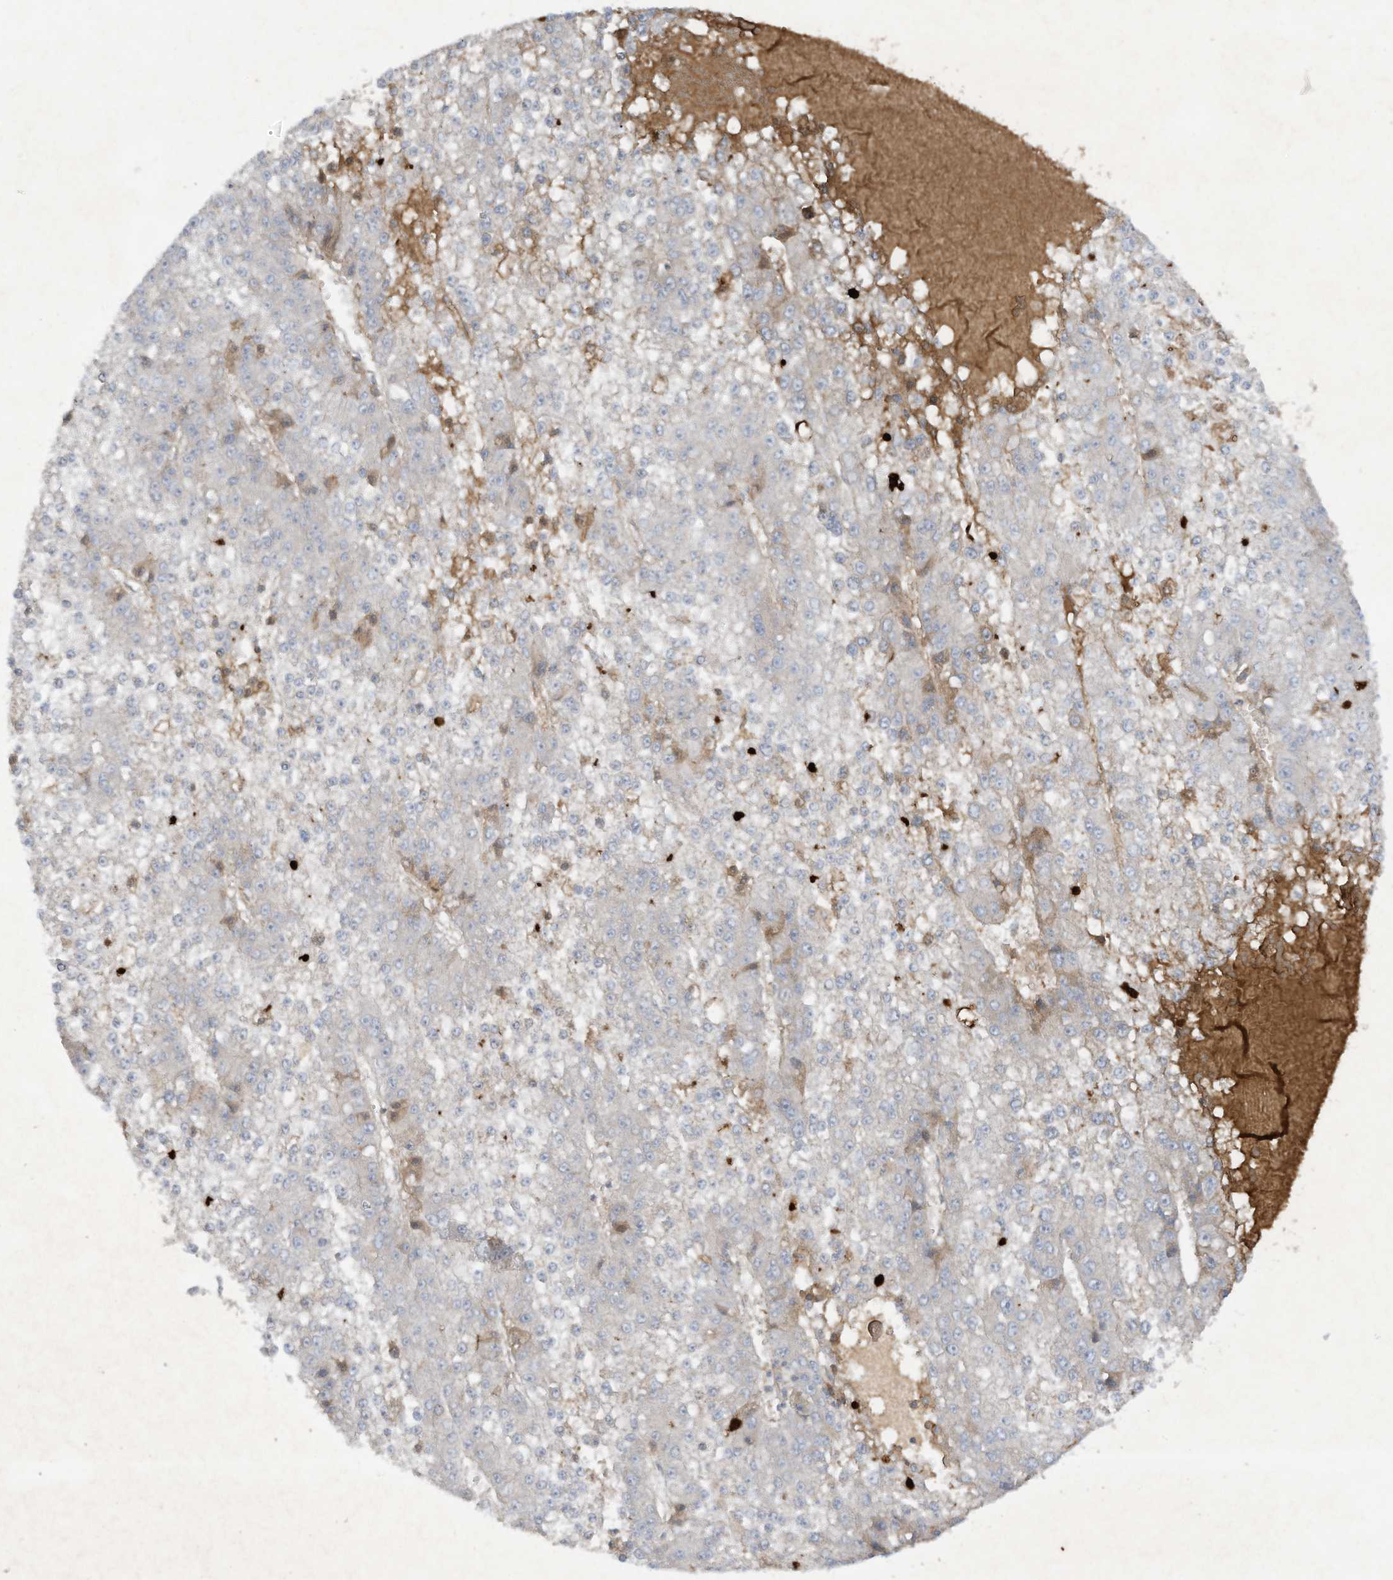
{"staining": {"intensity": "negative", "quantity": "none", "location": "none"}, "tissue": "liver cancer", "cell_type": "Tumor cells", "image_type": "cancer", "snomed": [{"axis": "morphology", "description": "Carcinoma, Hepatocellular, NOS"}, {"axis": "topography", "description": "Liver"}], "caption": "The immunohistochemistry image has no significant positivity in tumor cells of liver hepatocellular carcinoma tissue.", "gene": "FETUB", "patient": {"sex": "female", "age": 73}}